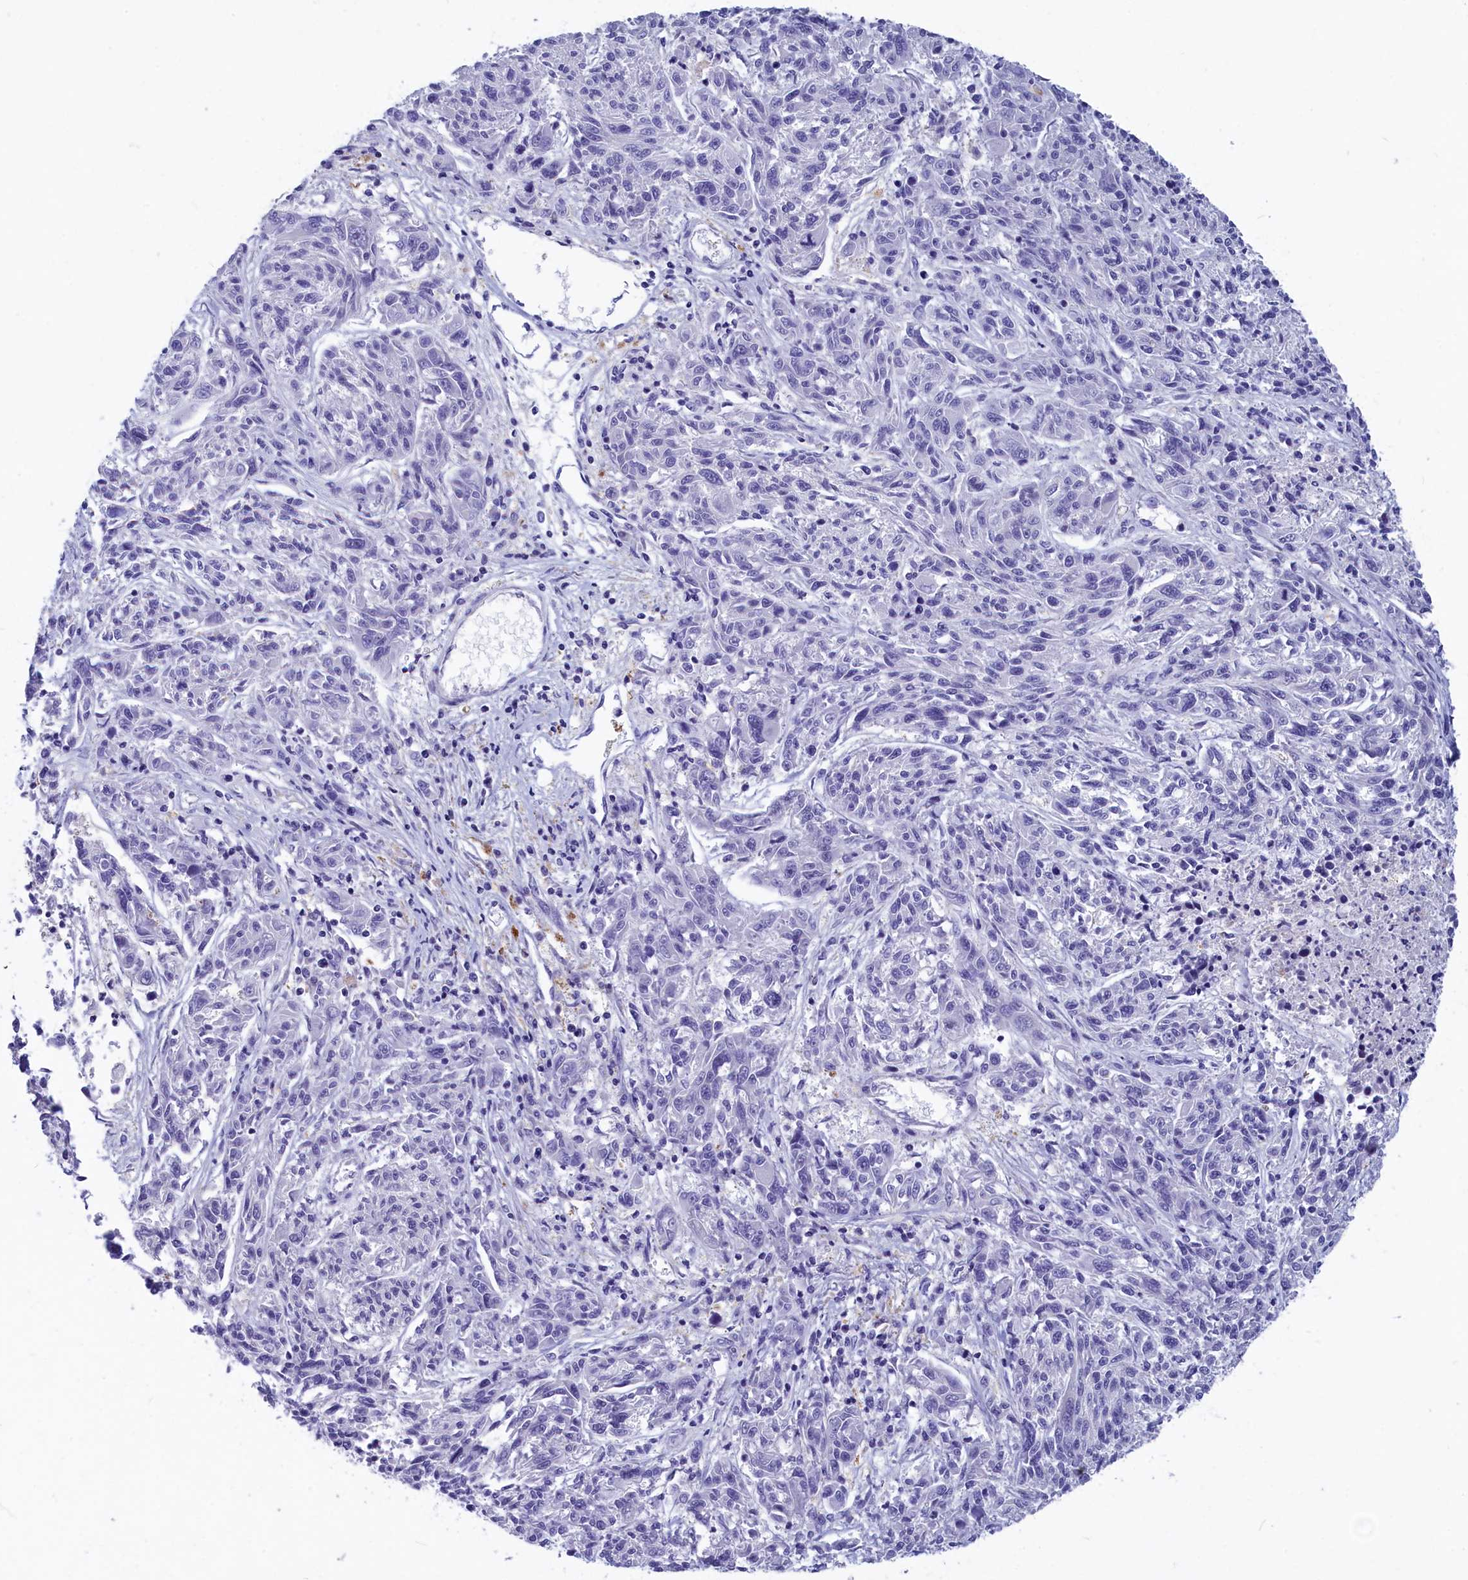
{"staining": {"intensity": "negative", "quantity": "none", "location": "none"}, "tissue": "melanoma", "cell_type": "Tumor cells", "image_type": "cancer", "snomed": [{"axis": "morphology", "description": "Malignant melanoma, NOS"}, {"axis": "topography", "description": "Skin"}], "caption": "Immunohistochemistry of melanoma shows no positivity in tumor cells.", "gene": "NKPD1", "patient": {"sex": "male", "age": 53}}